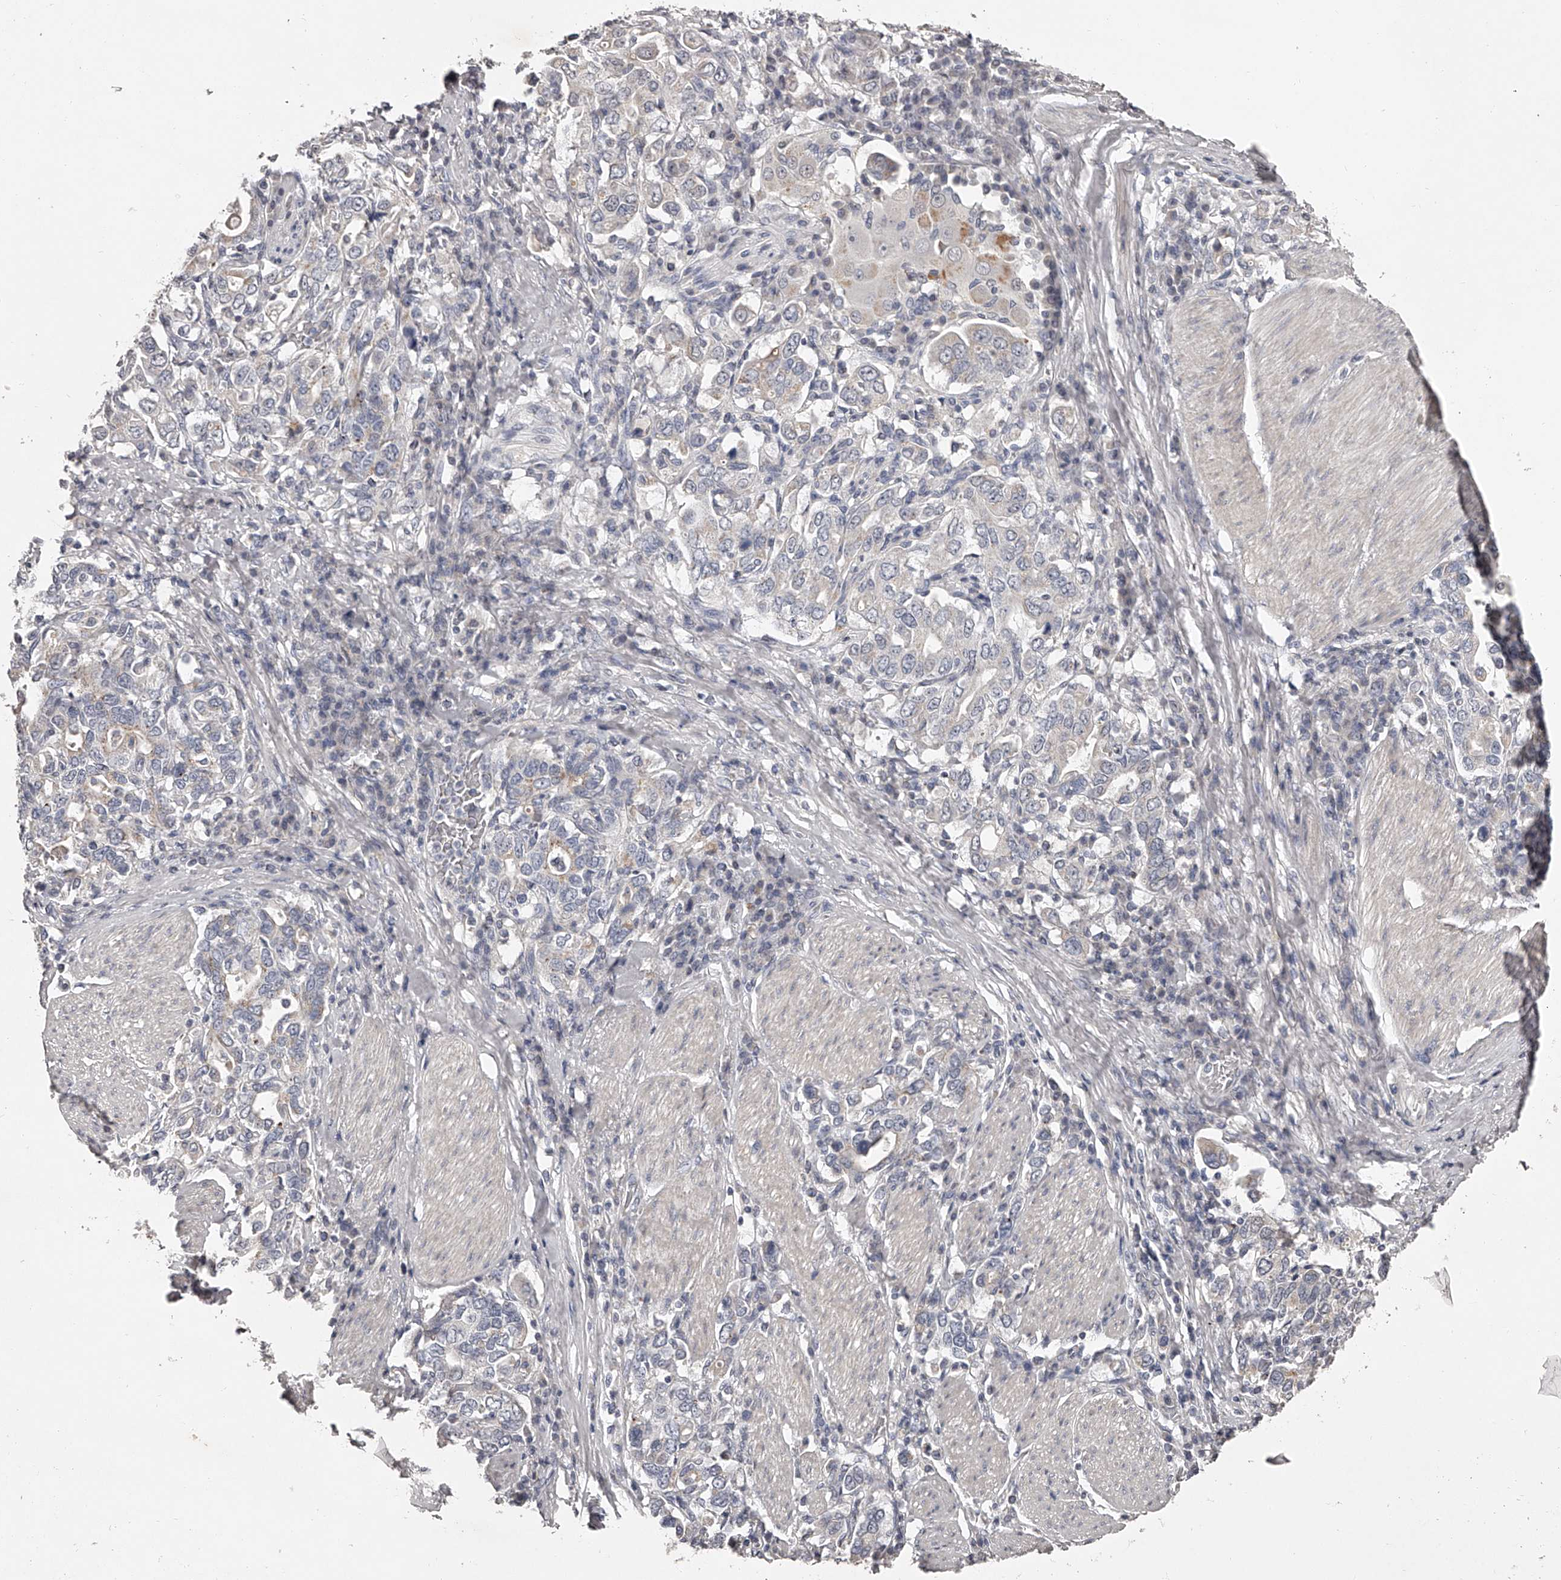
{"staining": {"intensity": "negative", "quantity": "none", "location": "none"}, "tissue": "stomach cancer", "cell_type": "Tumor cells", "image_type": "cancer", "snomed": [{"axis": "morphology", "description": "Adenocarcinoma, NOS"}, {"axis": "topography", "description": "Stomach, upper"}], "caption": "This is an immunohistochemistry (IHC) micrograph of human adenocarcinoma (stomach). There is no expression in tumor cells.", "gene": "NT5DC1", "patient": {"sex": "male", "age": 62}}